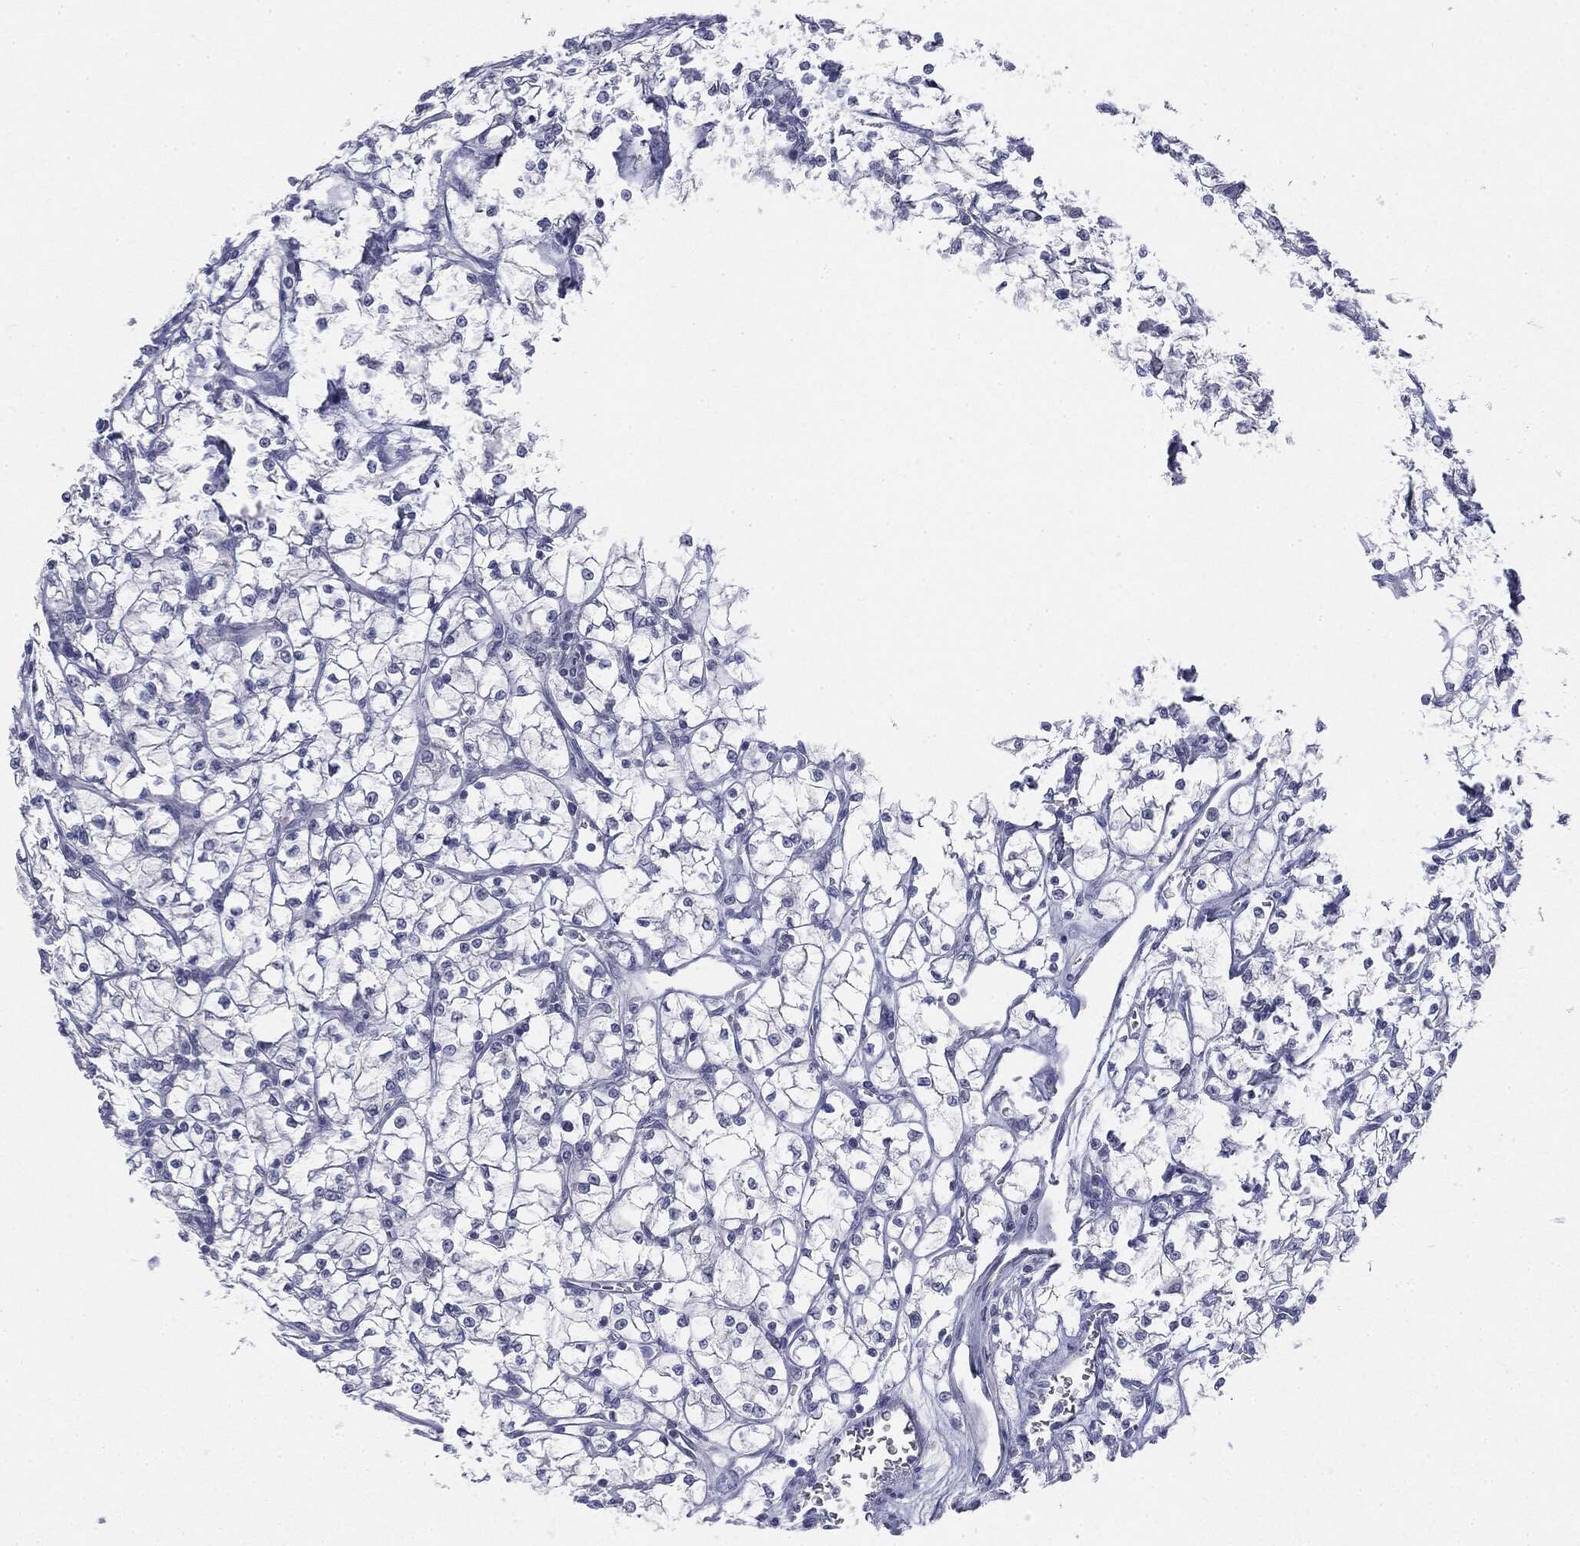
{"staining": {"intensity": "negative", "quantity": "none", "location": "none"}, "tissue": "renal cancer", "cell_type": "Tumor cells", "image_type": "cancer", "snomed": [{"axis": "morphology", "description": "Adenocarcinoma, NOS"}, {"axis": "topography", "description": "Kidney"}], "caption": "The photomicrograph displays no significant expression in tumor cells of renal cancer.", "gene": "CGB1", "patient": {"sex": "female", "age": 64}}